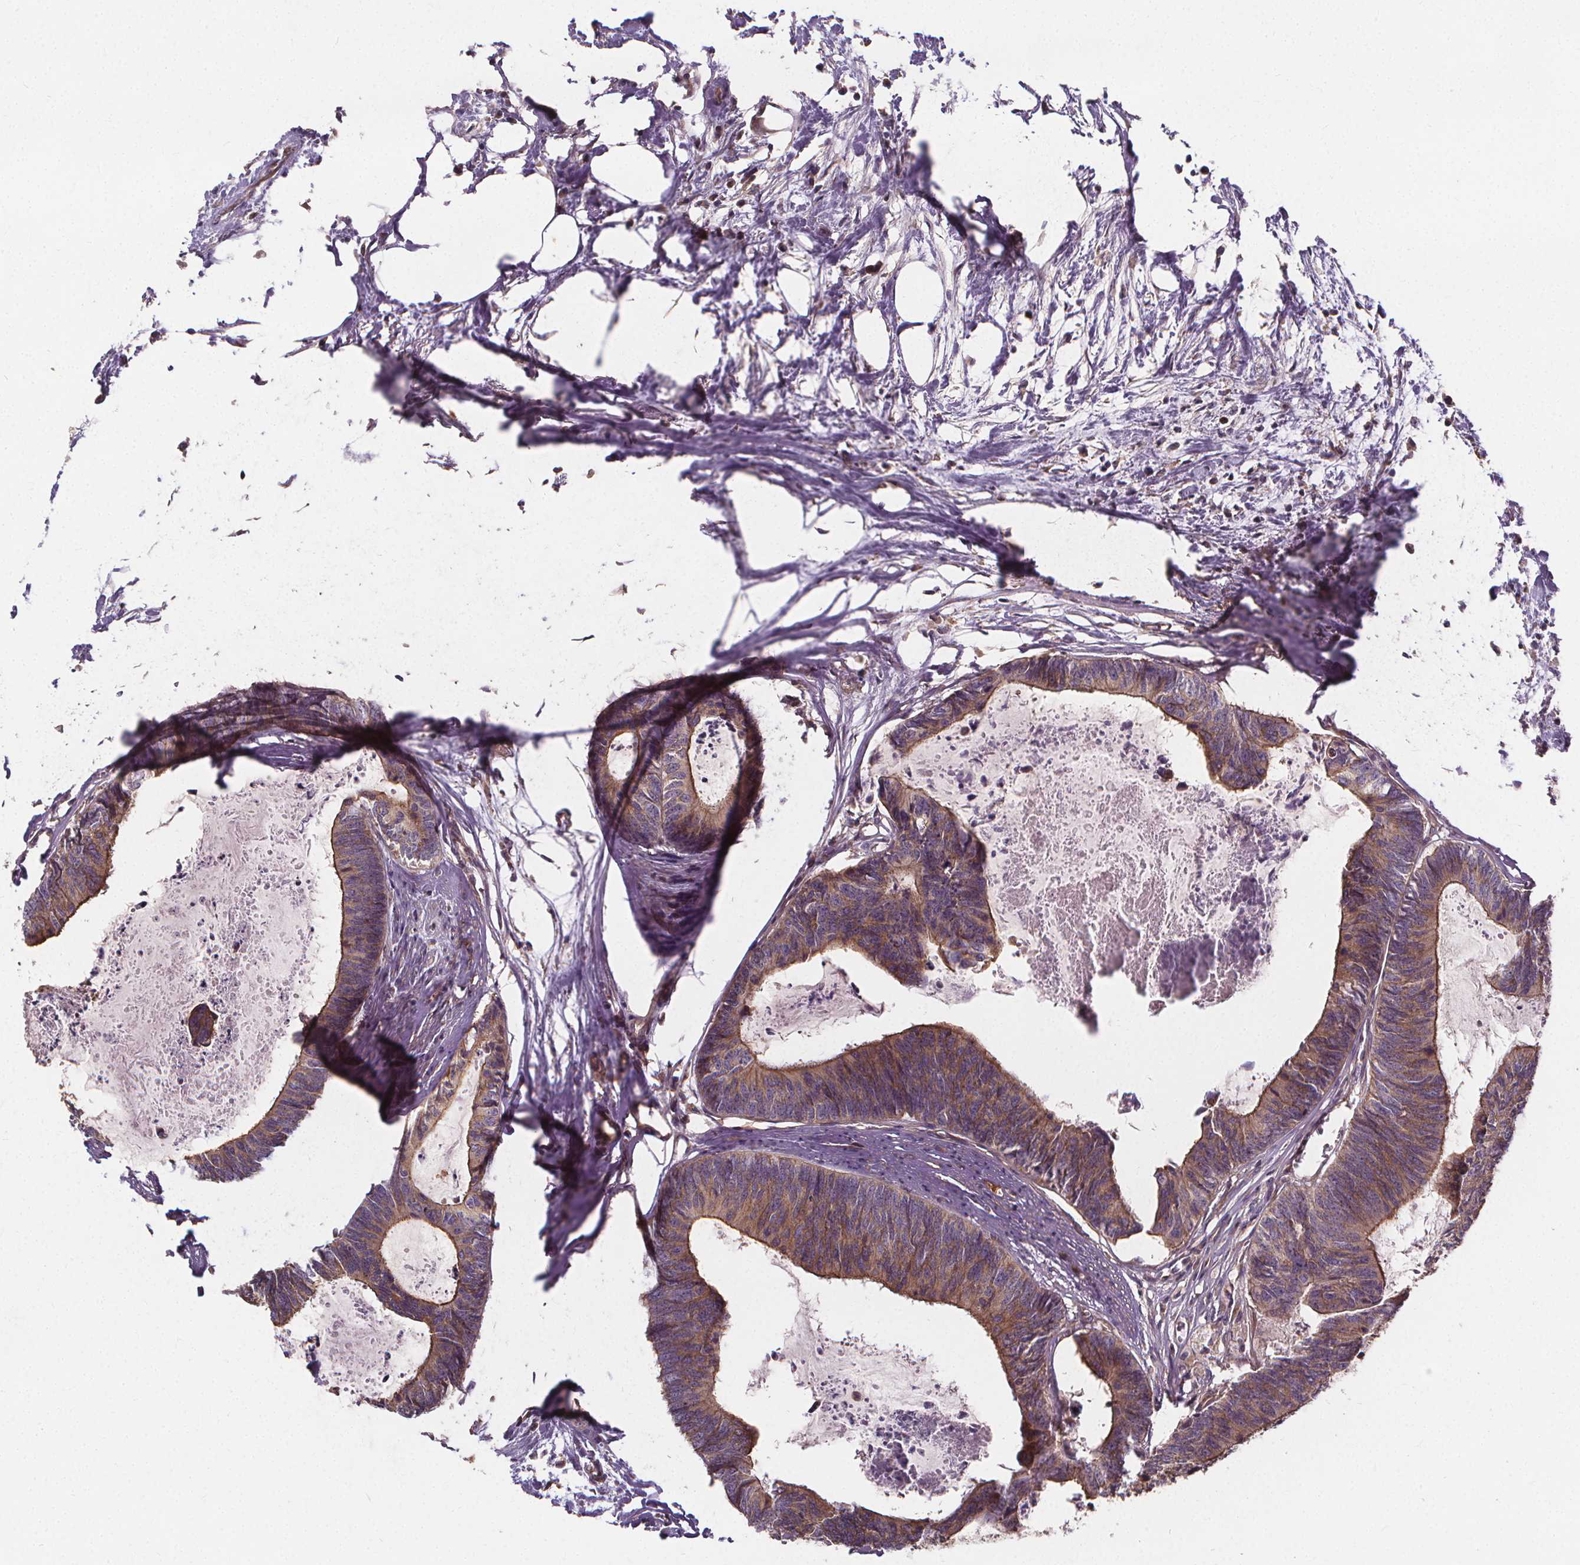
{"staining": {"intensity": "moderate", "quantity": ">75%", "location": "cytoplasmic/membranous"}, "tissue": "colorectal cancer", "cell_type": "Tumor cells", "image_type": "cancer", "snomed": [{"axis": "morphology", "description": "Adenocarcinoma, NOS"}, {"axis": "topography", "description": "Colon"}, {"axis": "topography", "description": "Rectum"}], "caption": "Protein staining of colorectal cancer (adenocarcinoma) tissue shows moderate cytoplasmic/membranous staining in about >75% of tumor cells. Using DAB (brown) and hematoxylin (blue) stains, captured at high magnification using brightfield microscopy.", "gene": "CLINT1", "patient": {"sex": "male", "age": 57}}